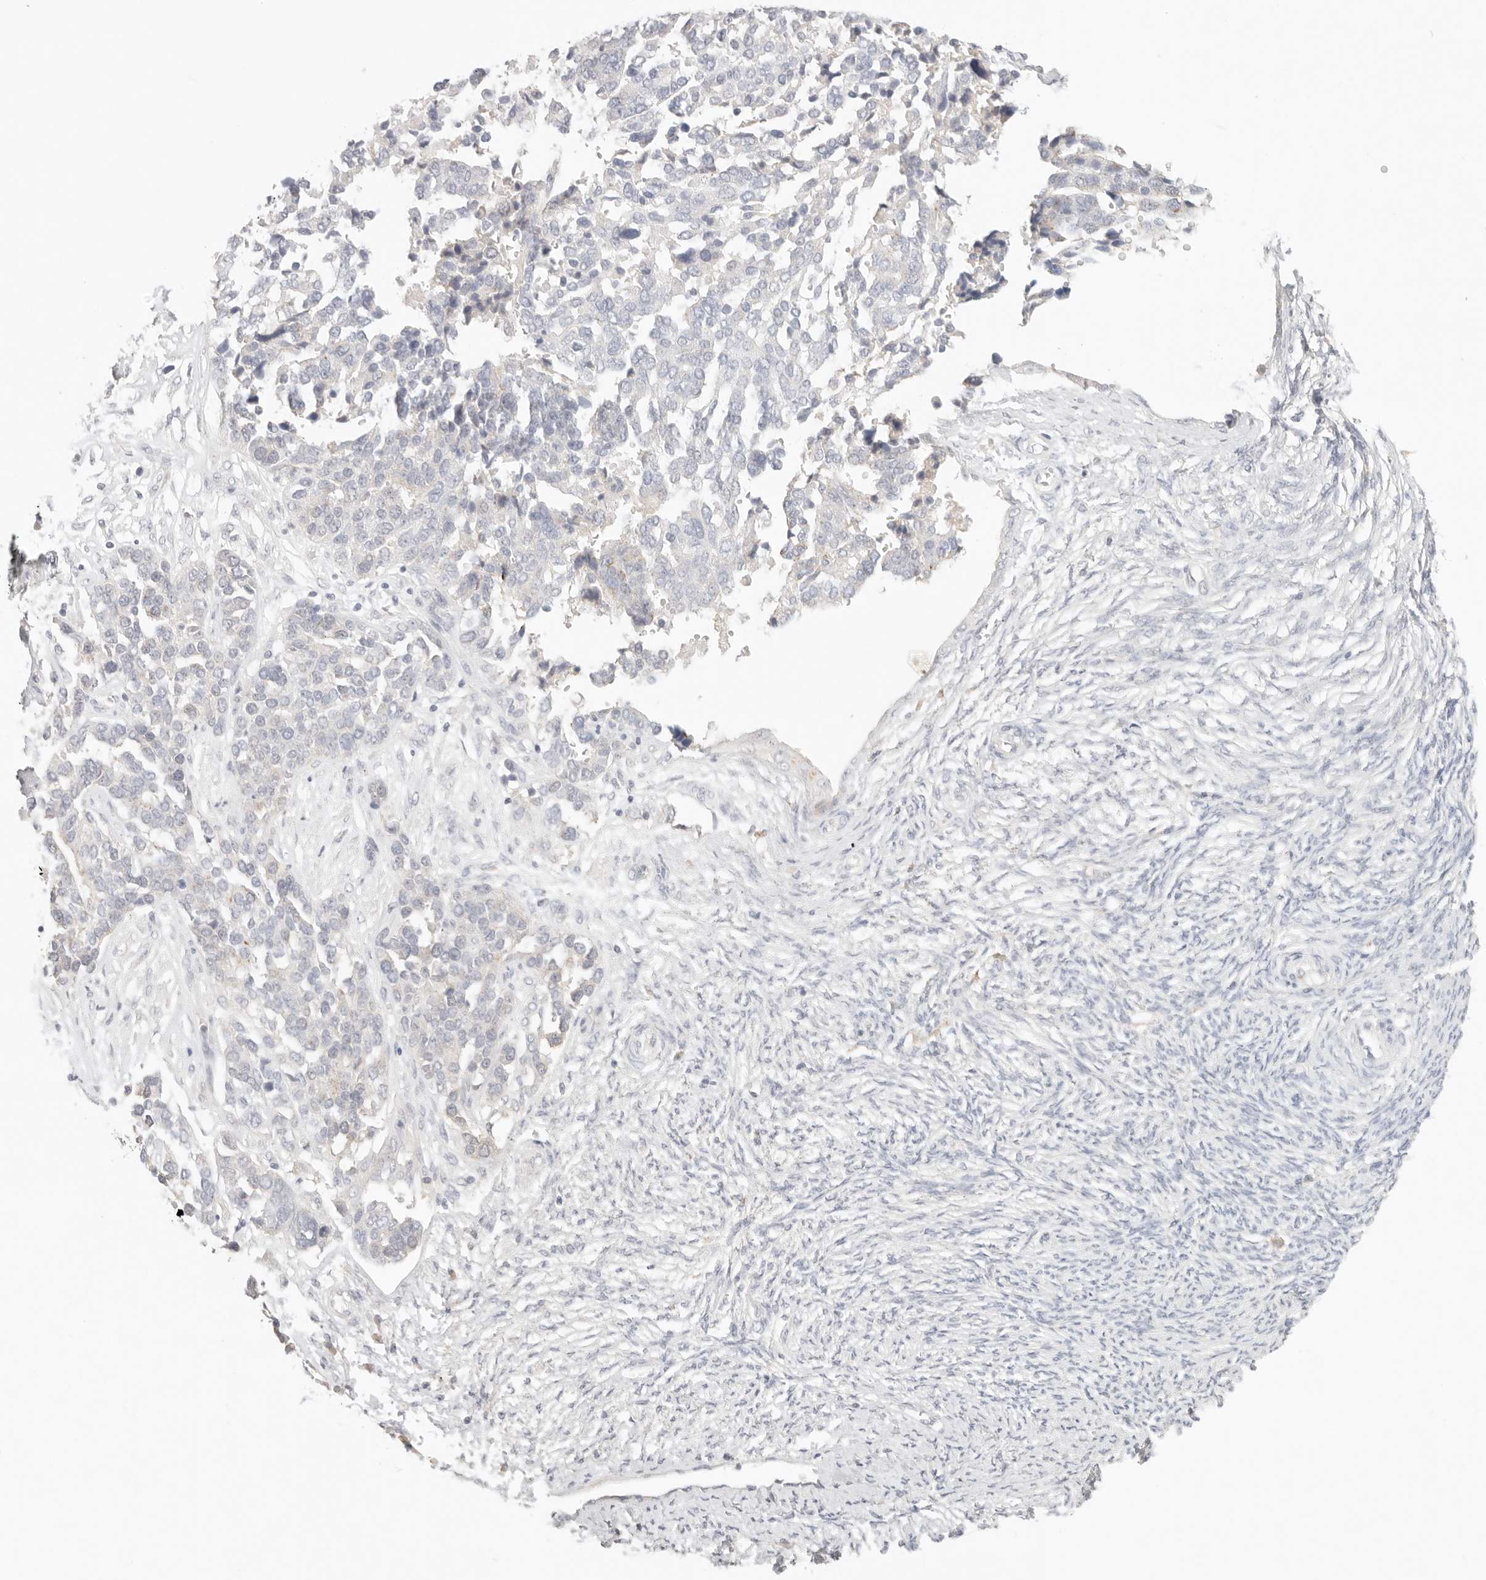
{"staining": {"intensity": "negative", "quantity": "none", "location": "none"}, "tissue": "ovarian cancer", "cell_type": "Tumor cells", "image_type": "cancer", "snomed": [{"axis": "morphology", "description": "Cystadenocarcinoma, serous, NOS"}, {"axis": "topography", "description": "Ovary"}], "caption": "This is an immunohistochemistry (IHC) histopathology image of ovarian cancer. There is no staining in tumor cells.", "gene": "CEP120", "patient": {"sex": "female", "age": 44}}